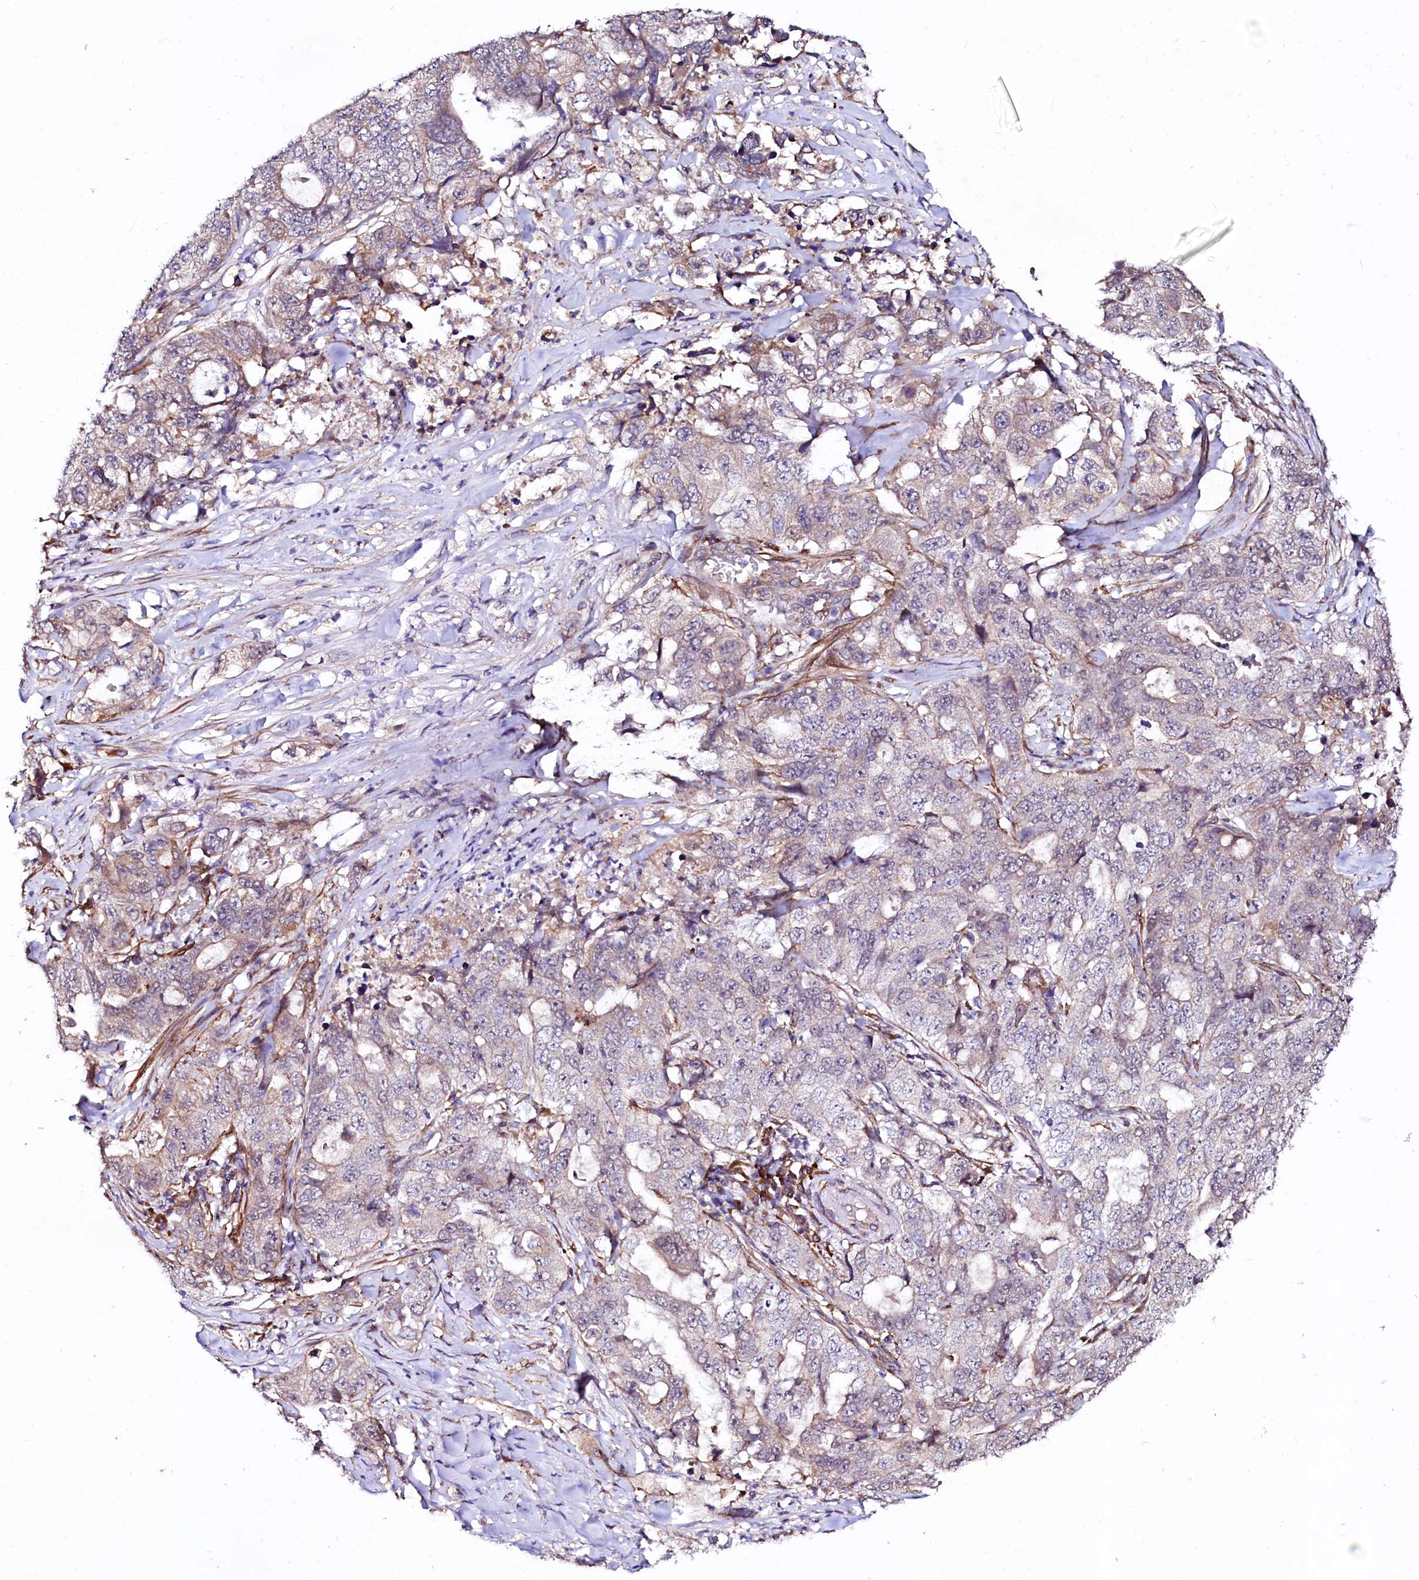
{"staining": {"intensity": "negative", "quantity": "none", "location": "none"}, "tissue": "lung cancer", "cell_type": "Tumor cells", "image_type": "cancer", "snomed": [{"axis": "morphology", "description": "Adenocarcinoma, NOS"}, {"axis": "topography", "description": "Lung"}], "caption": "IHC of lung cancer shows no expression in tumor cells.", "gene": "GPR176", "patient": {"sex": "female", "age": 51}}